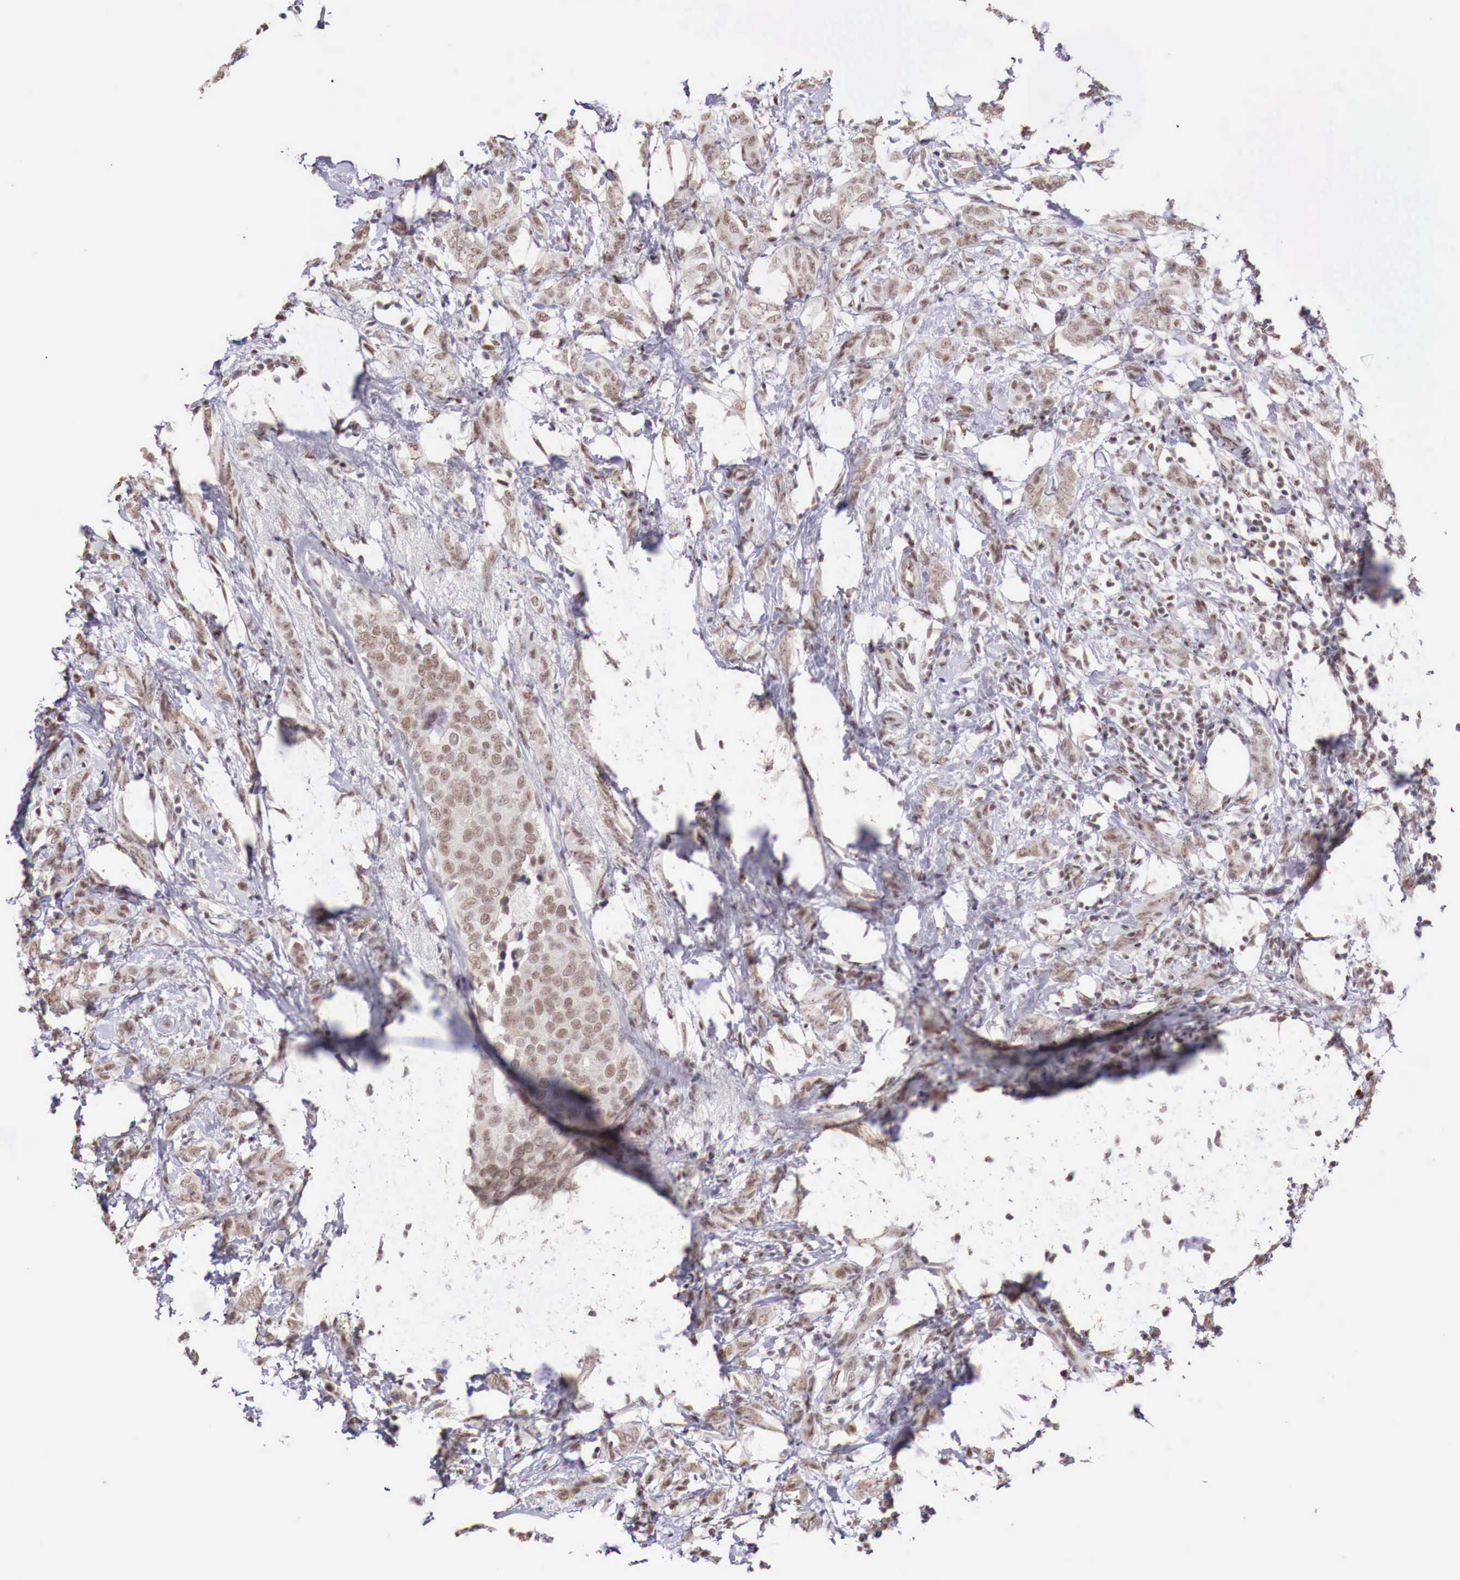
{"staining": {"intensity": "moderate", "quantity": ">75%", "location": "cytoplasmic/membranous,nuclear"}, "tissue": "breast cancer", "cell_type": "Tumor cells", "image_type": "cancer", "snomed": [{"axis": "morphology", "description": "Duct carcinoma"}, {"axis": "topography", "description": "Breast"}], "caption": "Invasive ductal carcinoma (breast) was stained to show a protein in brown. There is medium levels of moderate cytoplasmic/membranous and nuclear positivity in about >75% of tumor cells. (IHC, brightfield microscopy, high magnification).", "gene": "FOXP2", "patient": {"sex": "female", "age": 53}}